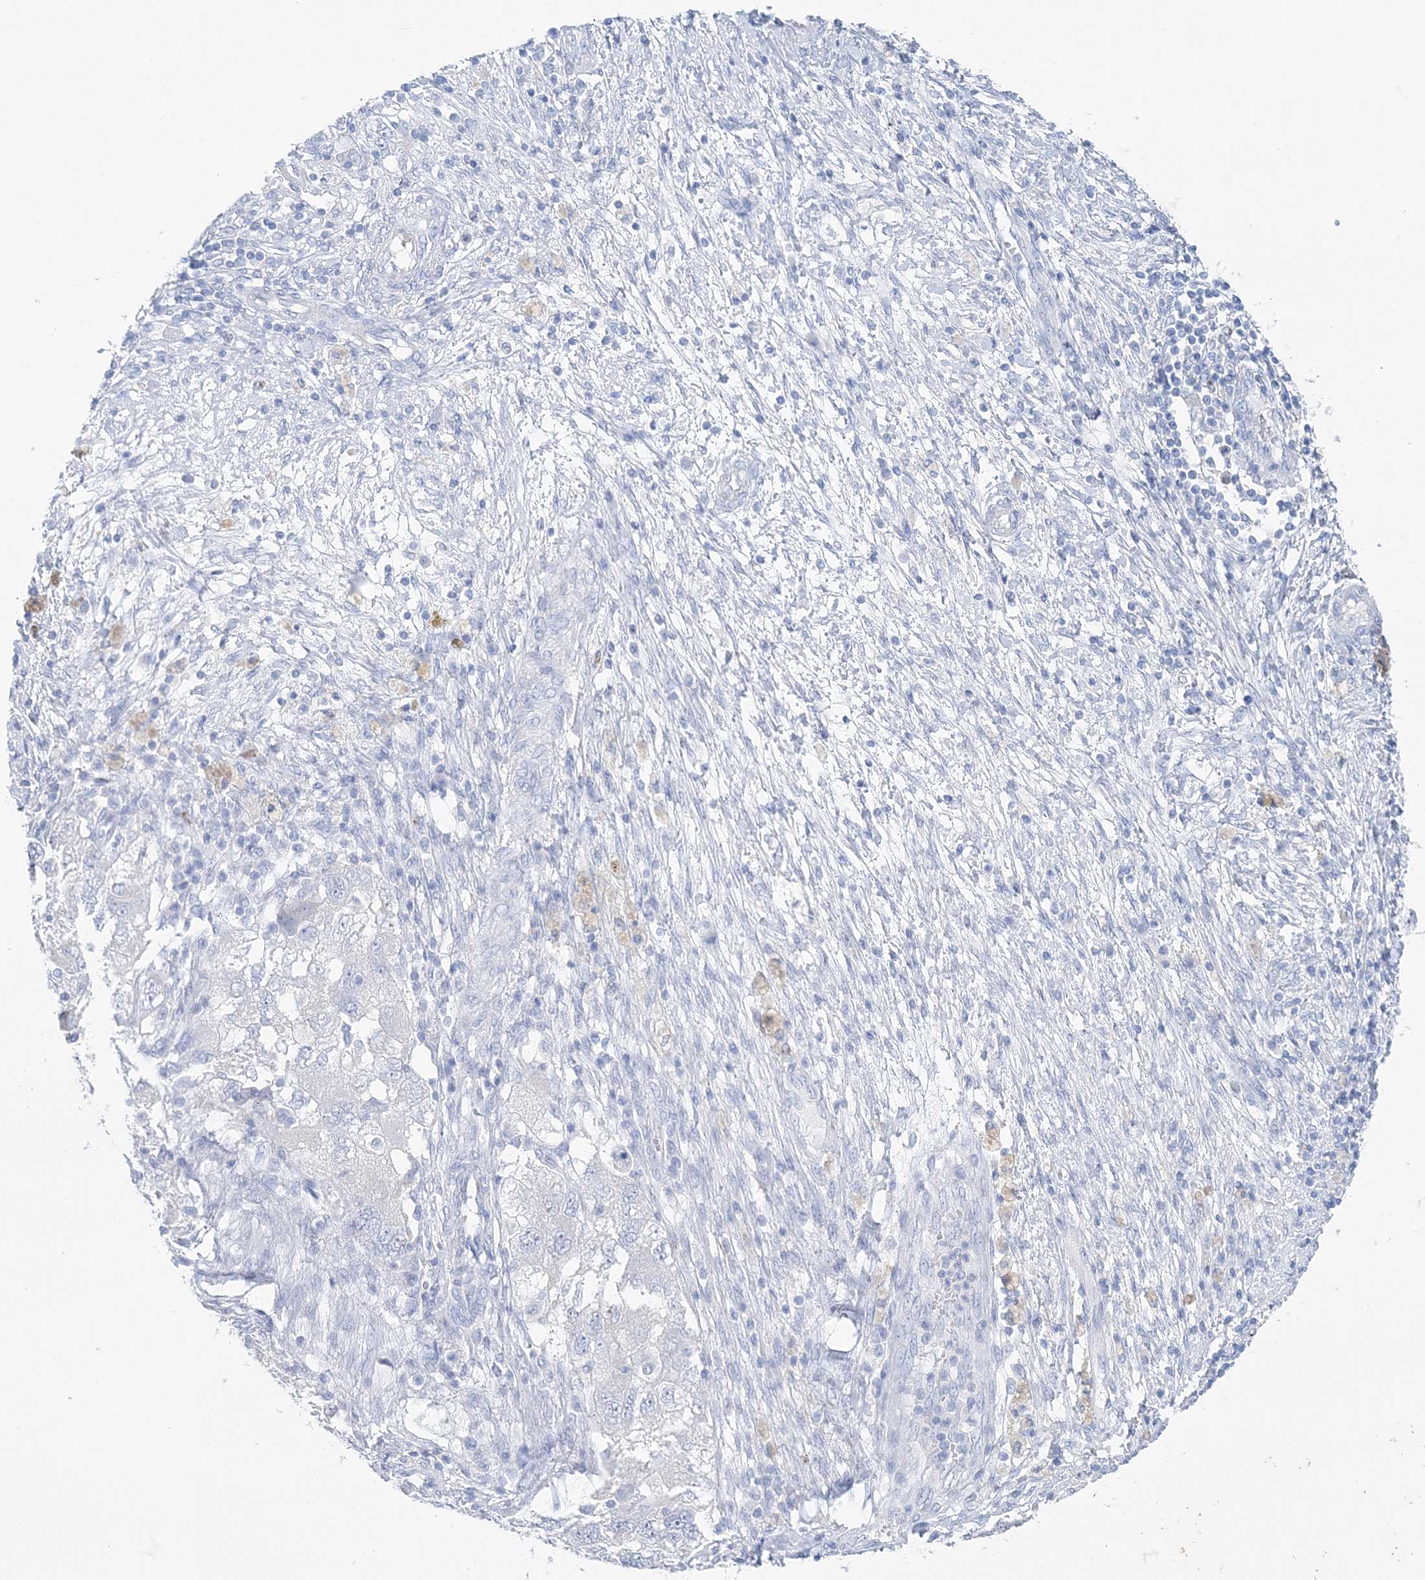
{"staining": {"intensity": "negative", "quantity": "none", "location": "none"}, "tissue": "ovarian cancer", "cell_type": "Tumor cells", "image_type": "cancer", "snomed": [{"axis": "morphology", "description": "Carcinoma, NOS"}, {"axis": "morphology", "description": "Cystadenocarcinoma, serous, NOS"}, {"axis": "topography", "description": "Ovary"}], "caption": "An IHC micrograph of ovarian cancer is shown. There is no staining in tumor cells of ovarian cancer. (DAB immunohistochemistry, high magnification).", "gene": "HMGCS1", "patient": {"sex": "female", "age": 69}}